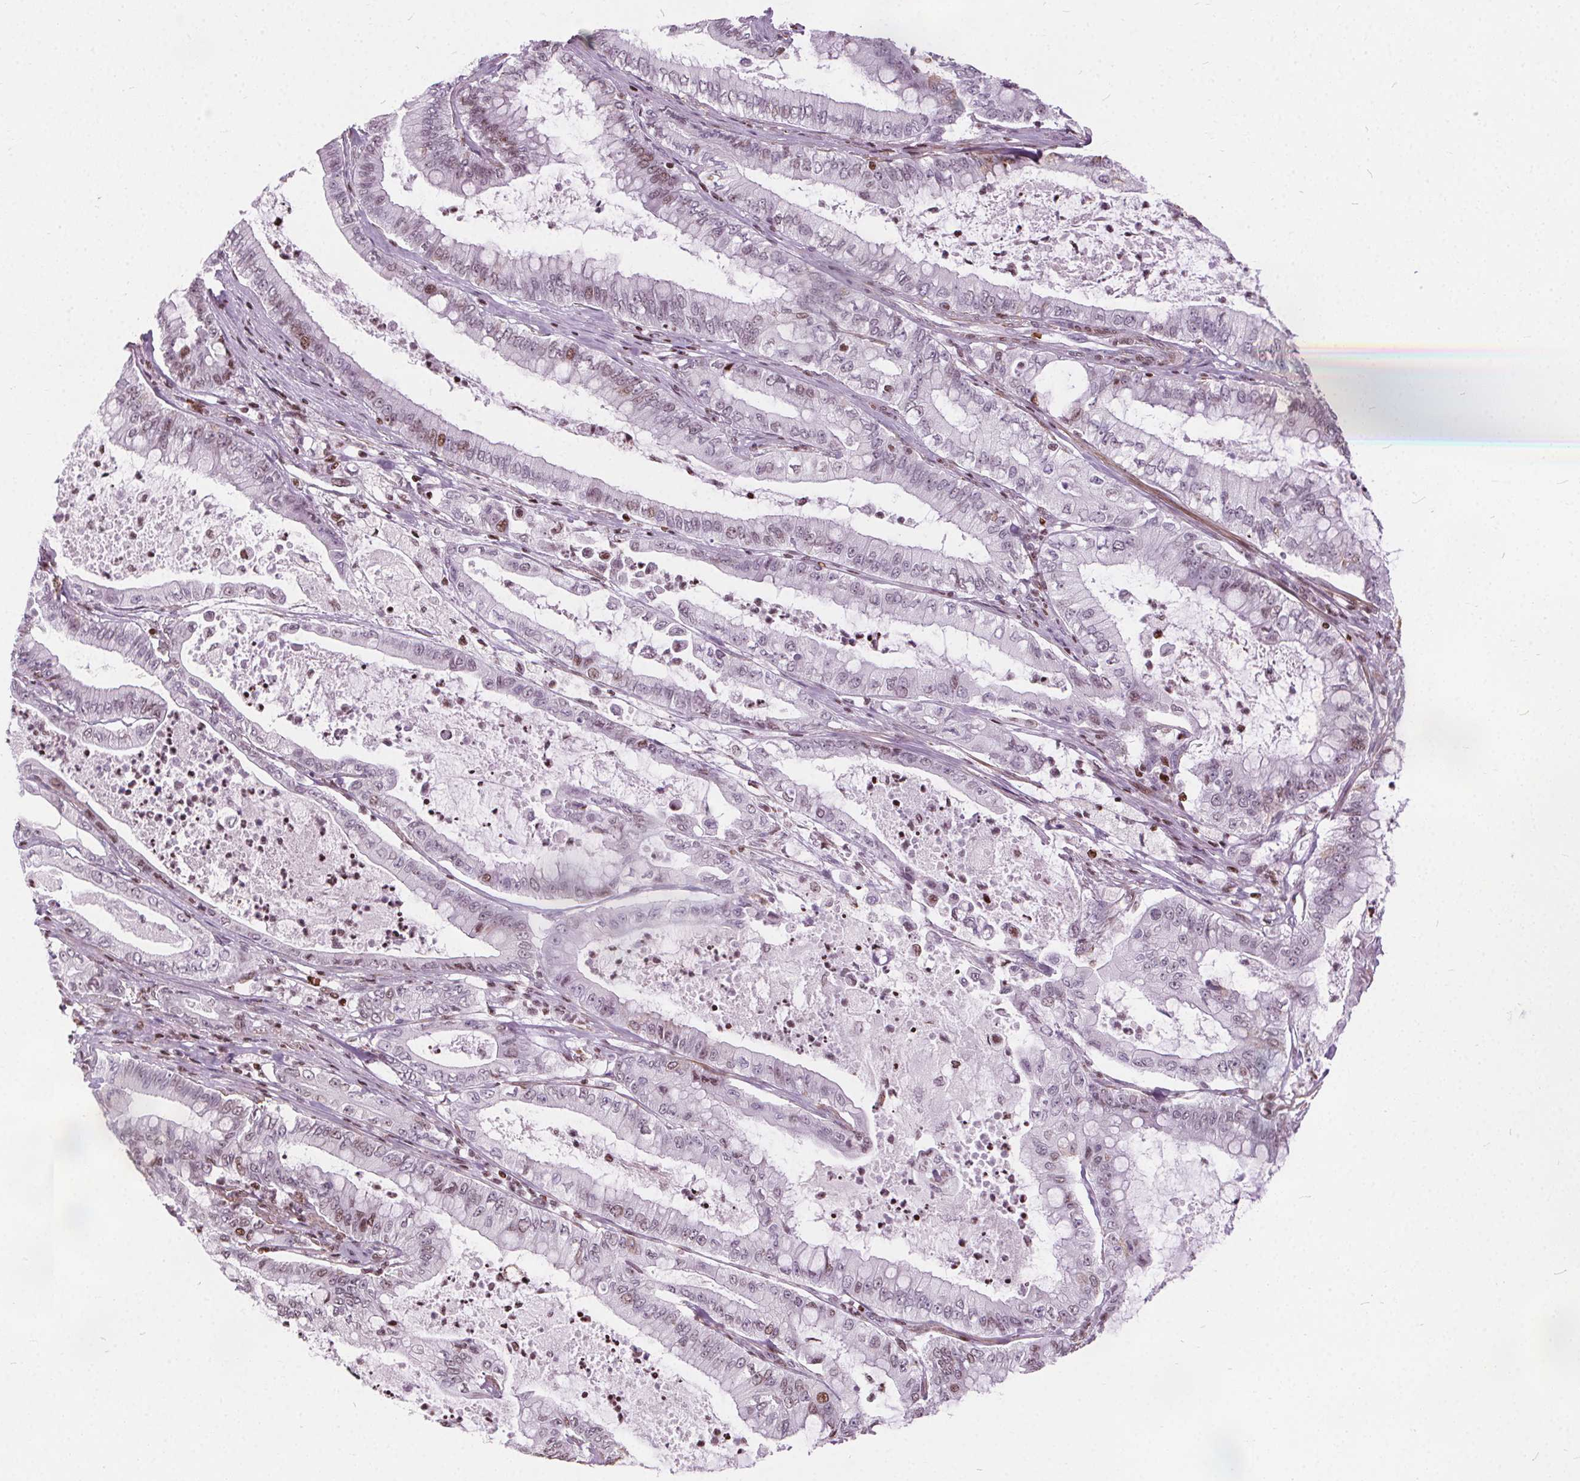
{"staining": {"intensity": "moderate", "quantity": "<25%", "location": "nuclear"}, "tissue": "pancreatic cancer", "cell_type": "Tumor cells", "image_type": "cancer", "snomed": [{"axis": "morphology", "description": "Adenocarcinoma, NOS"}, {"axis": "topography", "description": "Pancreas"}], "caption": "A histopathology image showing moderate nuclear expression in approximately <25% of tumor cells in pancreatic adenocarcinoma, as visualized by brown immunohistochemical staining.", "gene": "ISLR2", "patient": {"sex": "male", "age": 71}}